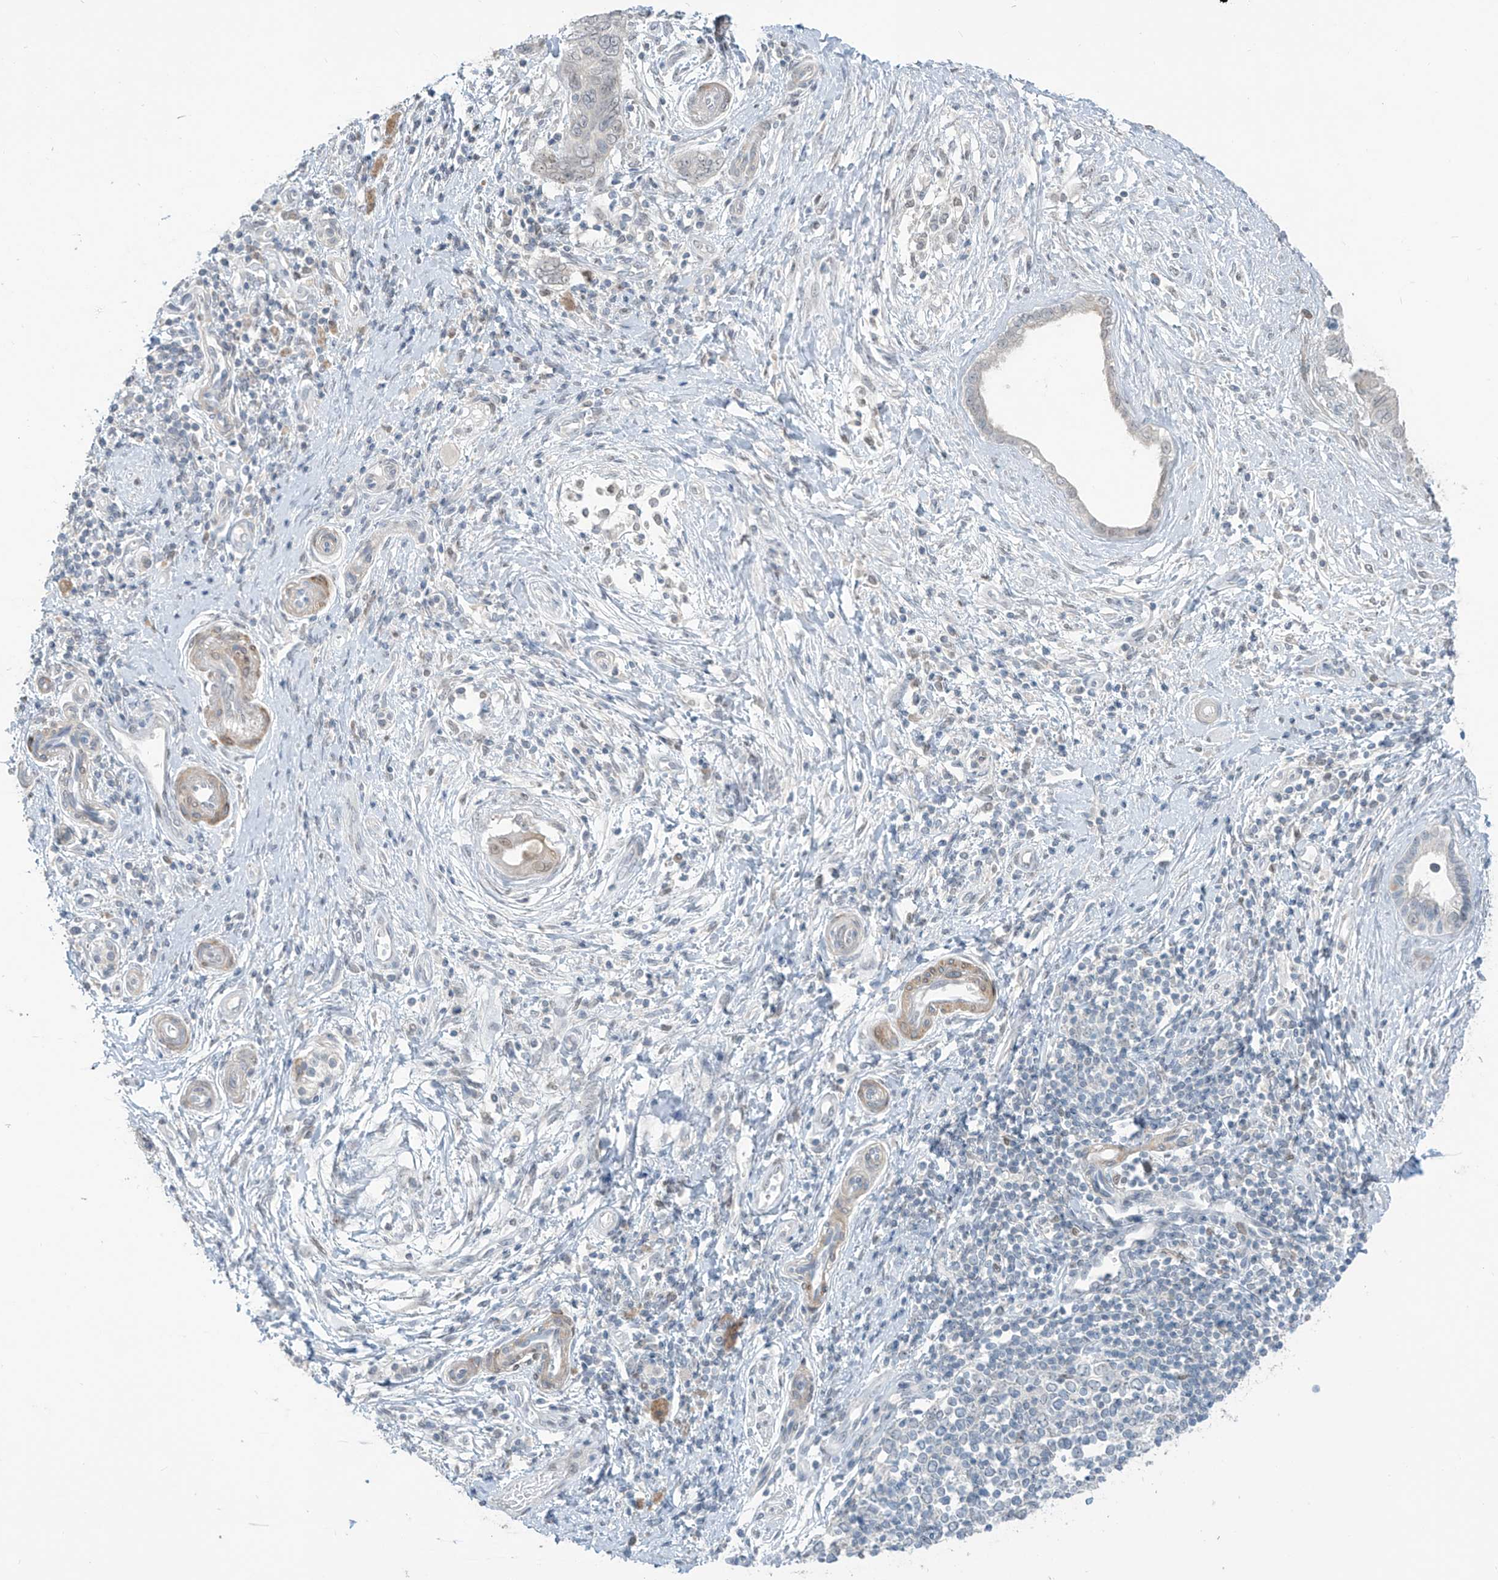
{"staining": {"intensity": "weak", "quantity": "<25%", "location": "cytoplasmic/membranous"}, "tissue": "pancreatic cancer", "cell_type": "Tumor cells", "image_type": "cancer", "snomed": [{"axis": "morphology", "description": "Adenocarcinoma, NOS"}, {"axis": "topography", "description": "Pancreas"}], "caption": "An IHC image of pancreatic cancer is shown. There is no staining in tumor cells of pancreatic cancer.", "gene": "METAP1D", "patient": {"sex": "female", "age": 72}}